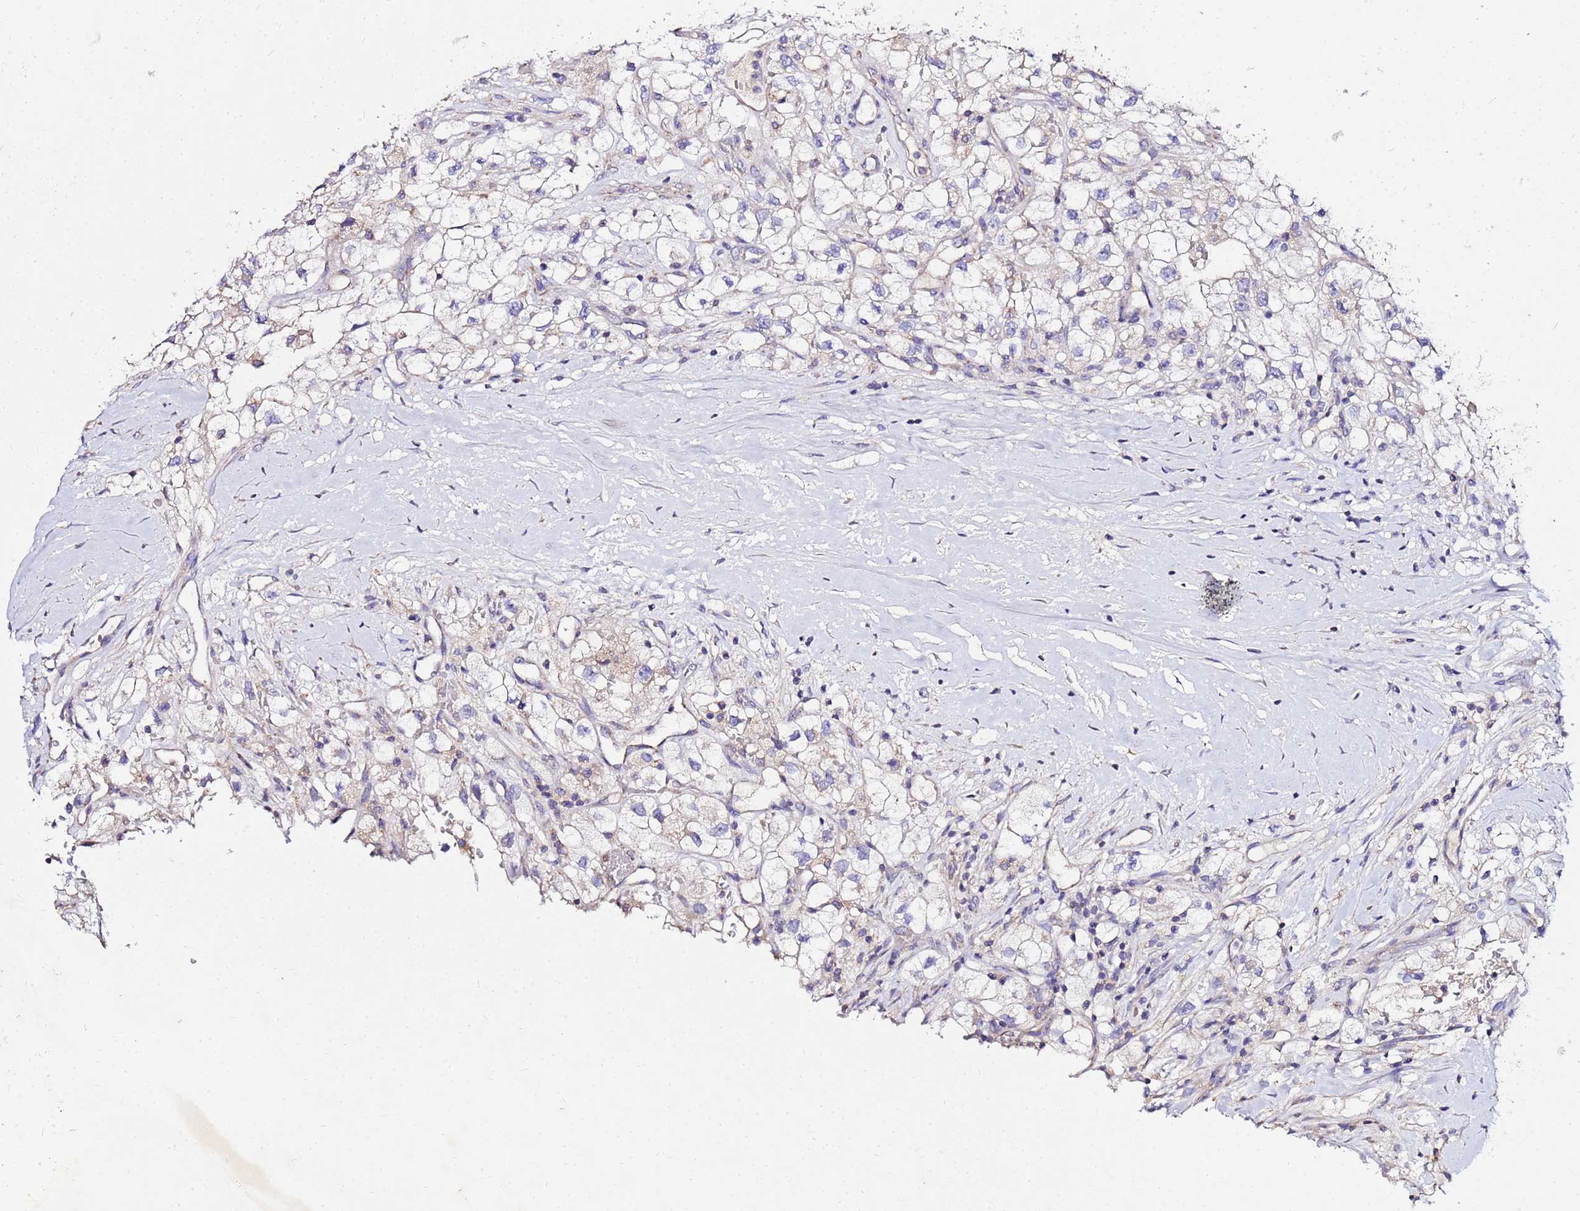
{"staining": {"intensity": "negative", "quantity": "none", "location": "none"}, "tissue": "renal cancer", "cell_type": "Tumor cells", "image_type": "cancer", "snomed": [{"axis": "morphology", "description": "Adenocarcinoma, NOS"}, {"axis": "topography", "description": "Kidney"}], "caption": "Micrograph shows no significant protein expression in tumor cells of renal cancer (adenocarcinoma).", "gene": "COX14", "patient": {"sex": "male", "age": 59}}